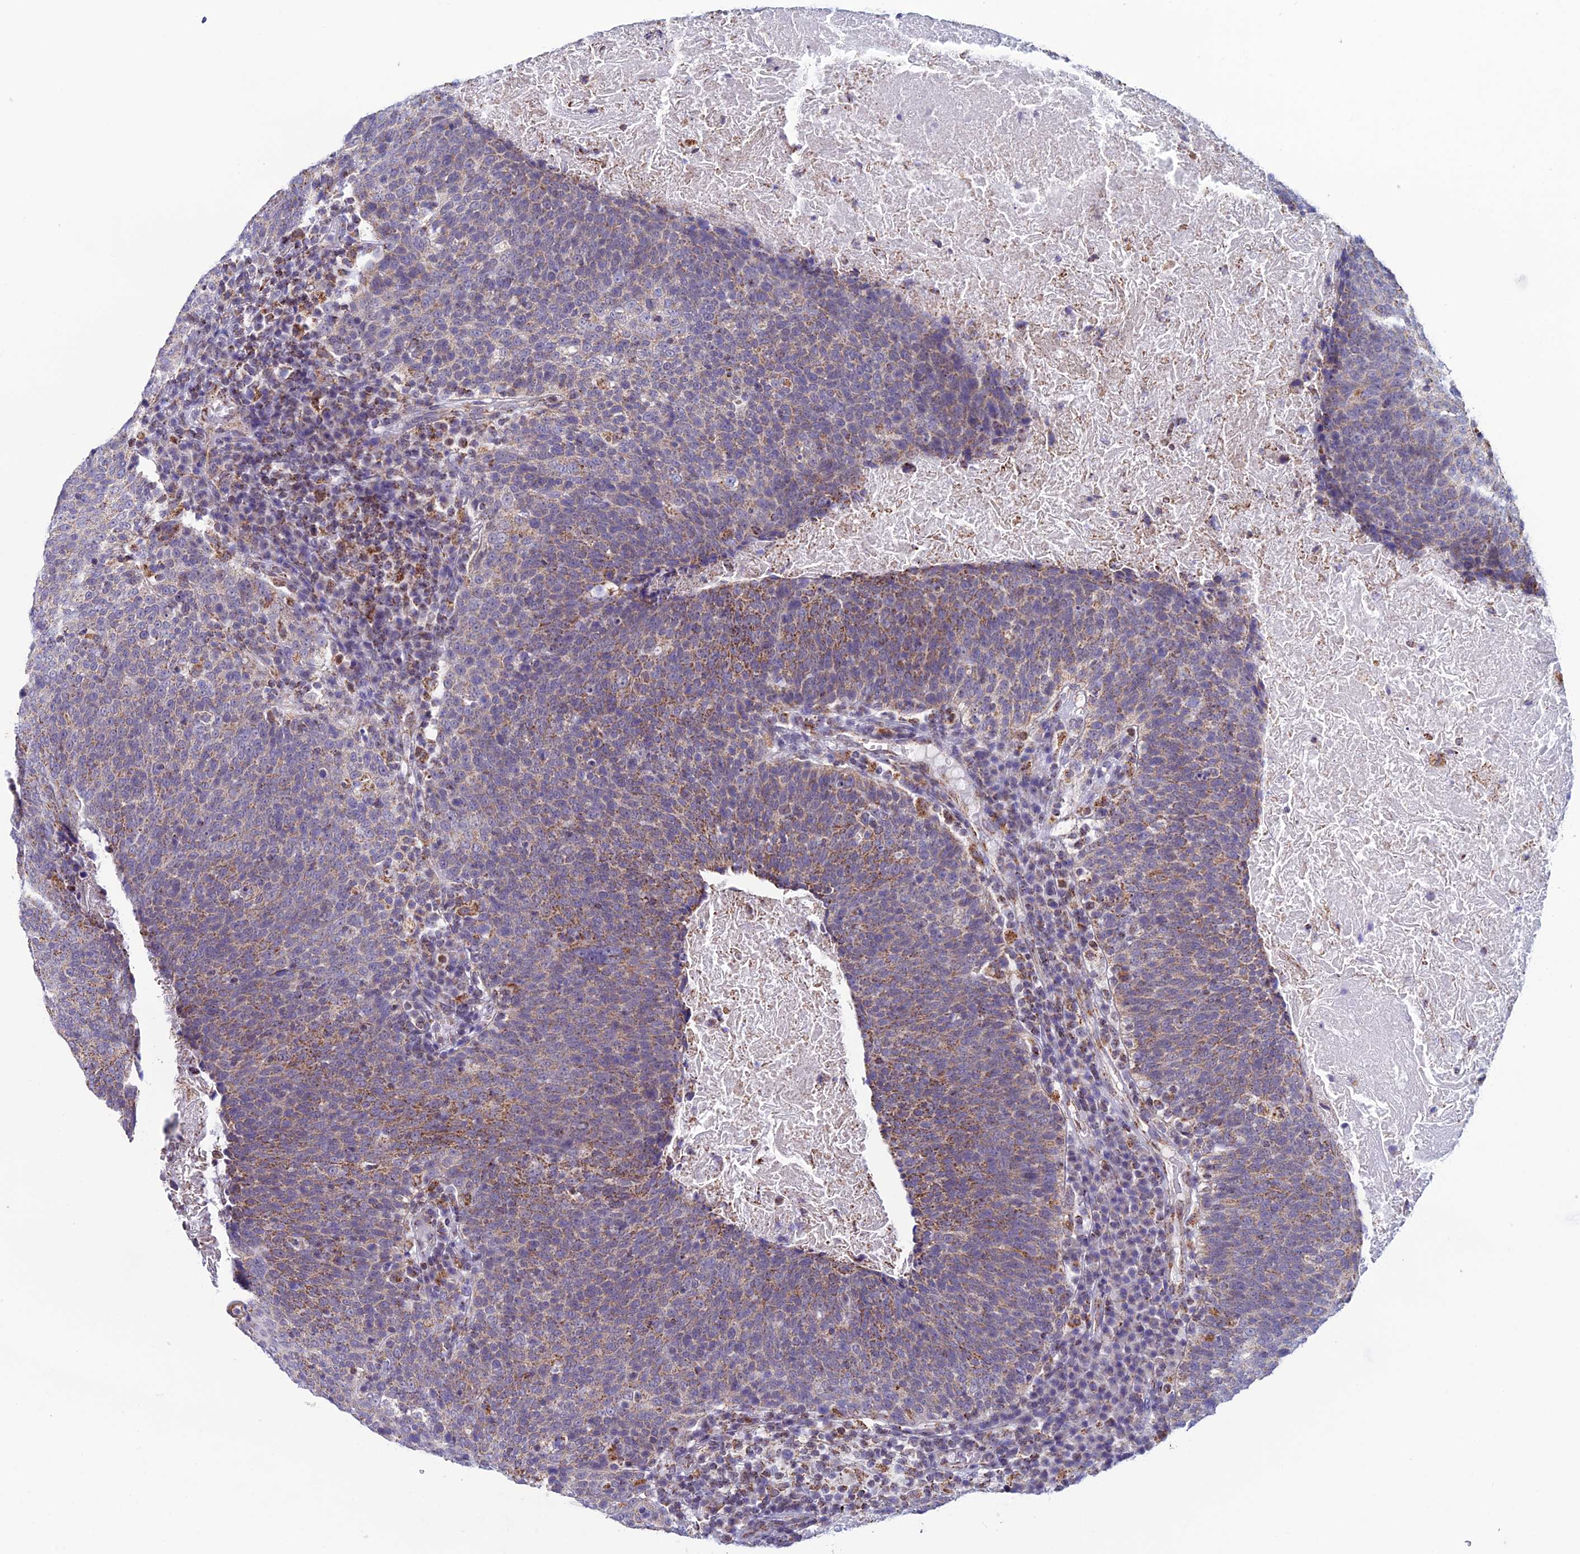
{"staining": {"intensity": "moderate", "quantity": ">75%", "location": "cytoplasmic/membranous"}, "tissue": "head and neck cancer", "cell_type": "Tumor cells", "image_type": "cancer", "snomed": [{"axis": "morphology", "description": "Squamous cell carcinoma, NOS"}, {"axis": "morphology", "description": "Squamous cell carcinoma, metastatic, NOS"}, {"axis": "topography", "description": "Lymph node"}, {"axis": "topography", "description": "Head-Neck"}], "caption": "DAB immunohistochemical staining of head and neck metastatic squamous cell carcinoma displays moderate cytoplasmic/membranous protein expression in about >75% of tumor cells.", "gene": "ZNG1B", "patient": {"sex": "male", "age": 62}}